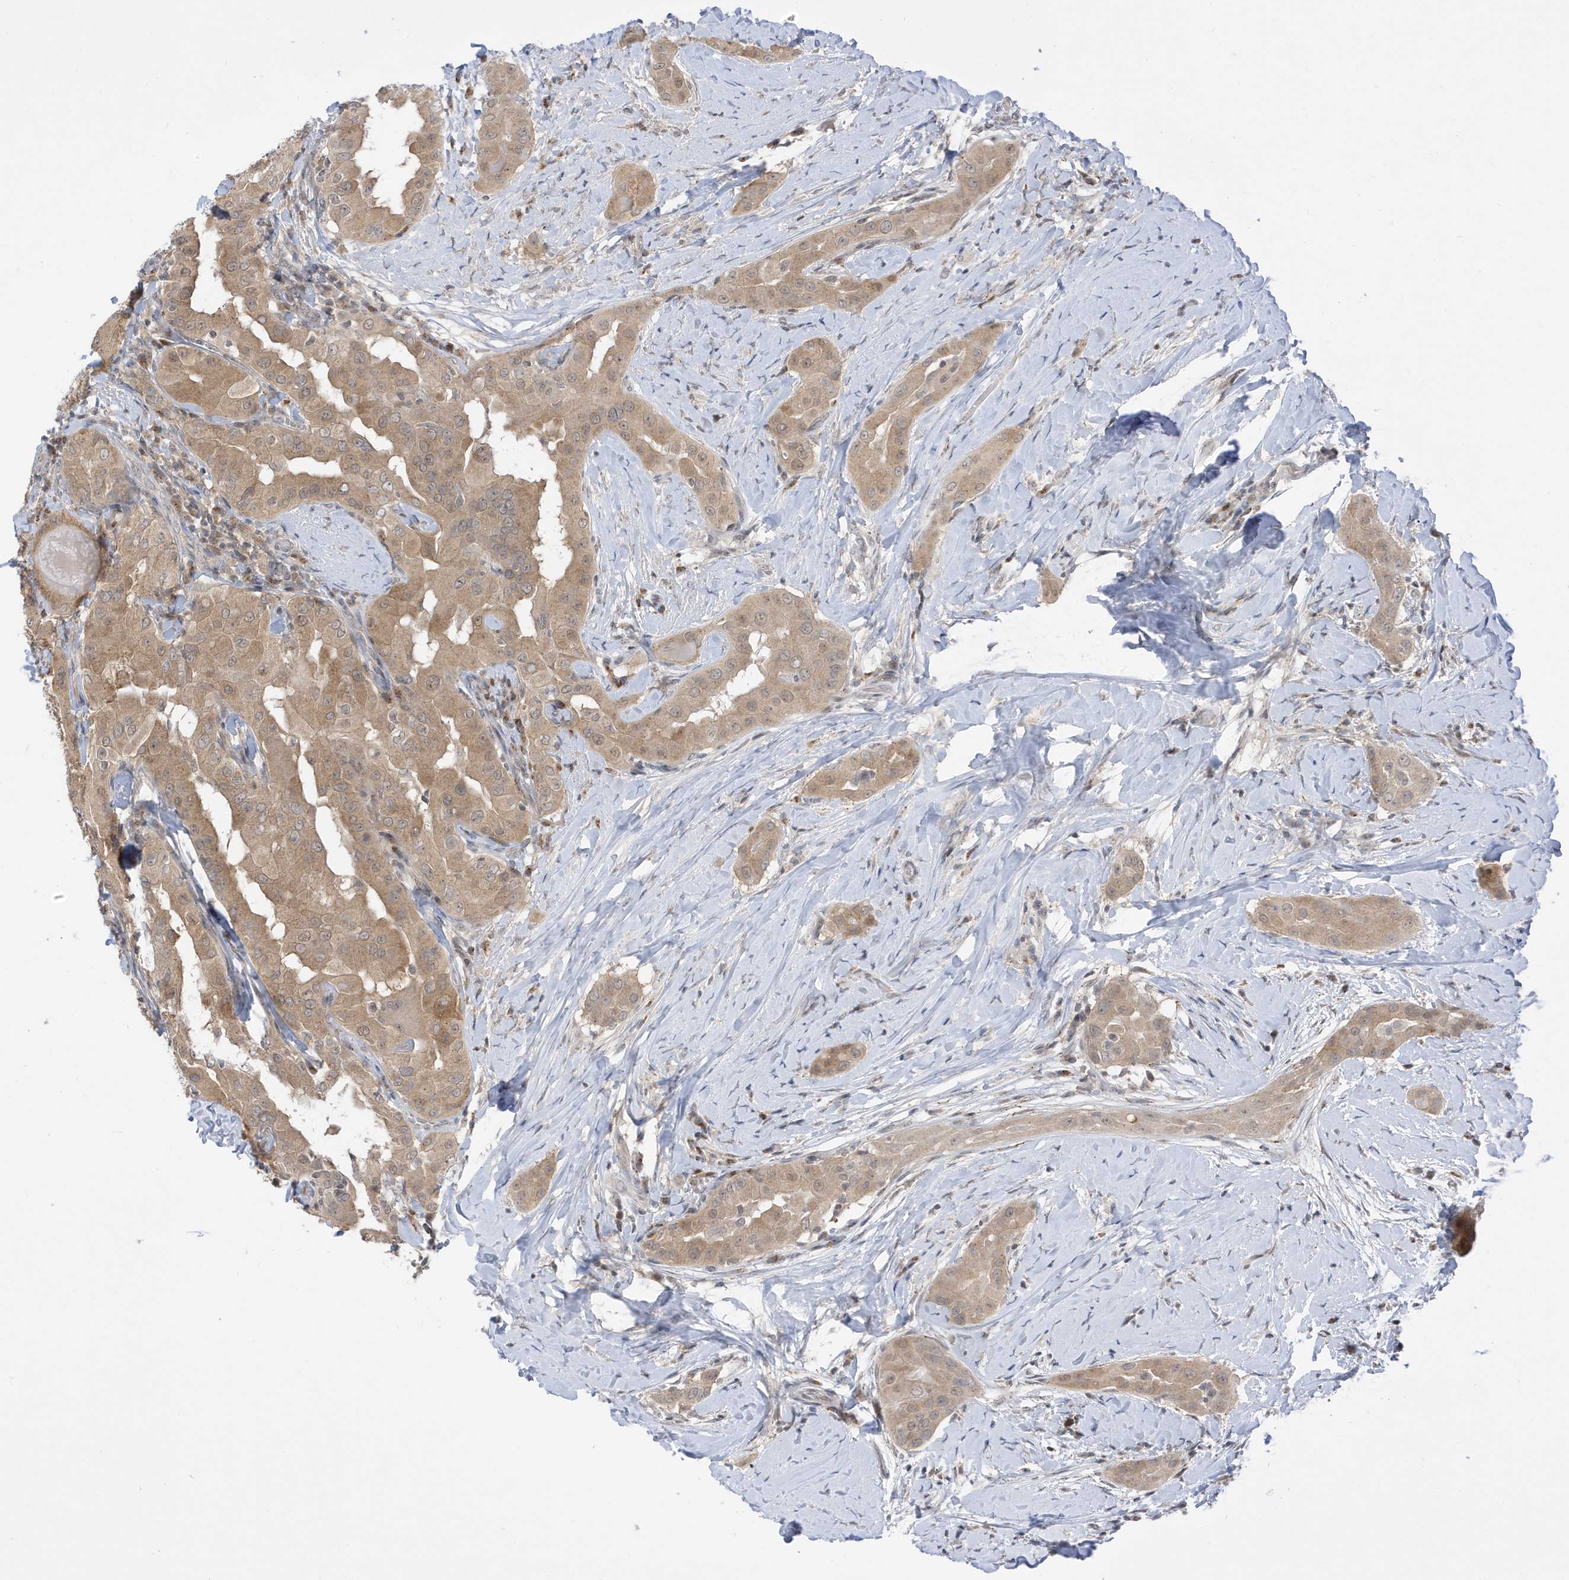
{"staining": {"intensity": "moderate", "quantity": ">75%", "location": "cytoplasmic/membranous,nuclear"}, "tissue": "thyroid cancer", "cell_type": "Tumor cells", "image_type": "cancer", "snomed": [{"axis": "morphology", "description": "Papillary adenocarcinoma, NOS"}, {"axis": "topography", "description": "Thyroid gland"}], "caption": "Papillary adenocarcinoma (thyroid) stained with a protein marker reveals moderate staining in tumor cells.", "gene": "TAB3", "patient": {"sex": "male", "age": 33}}